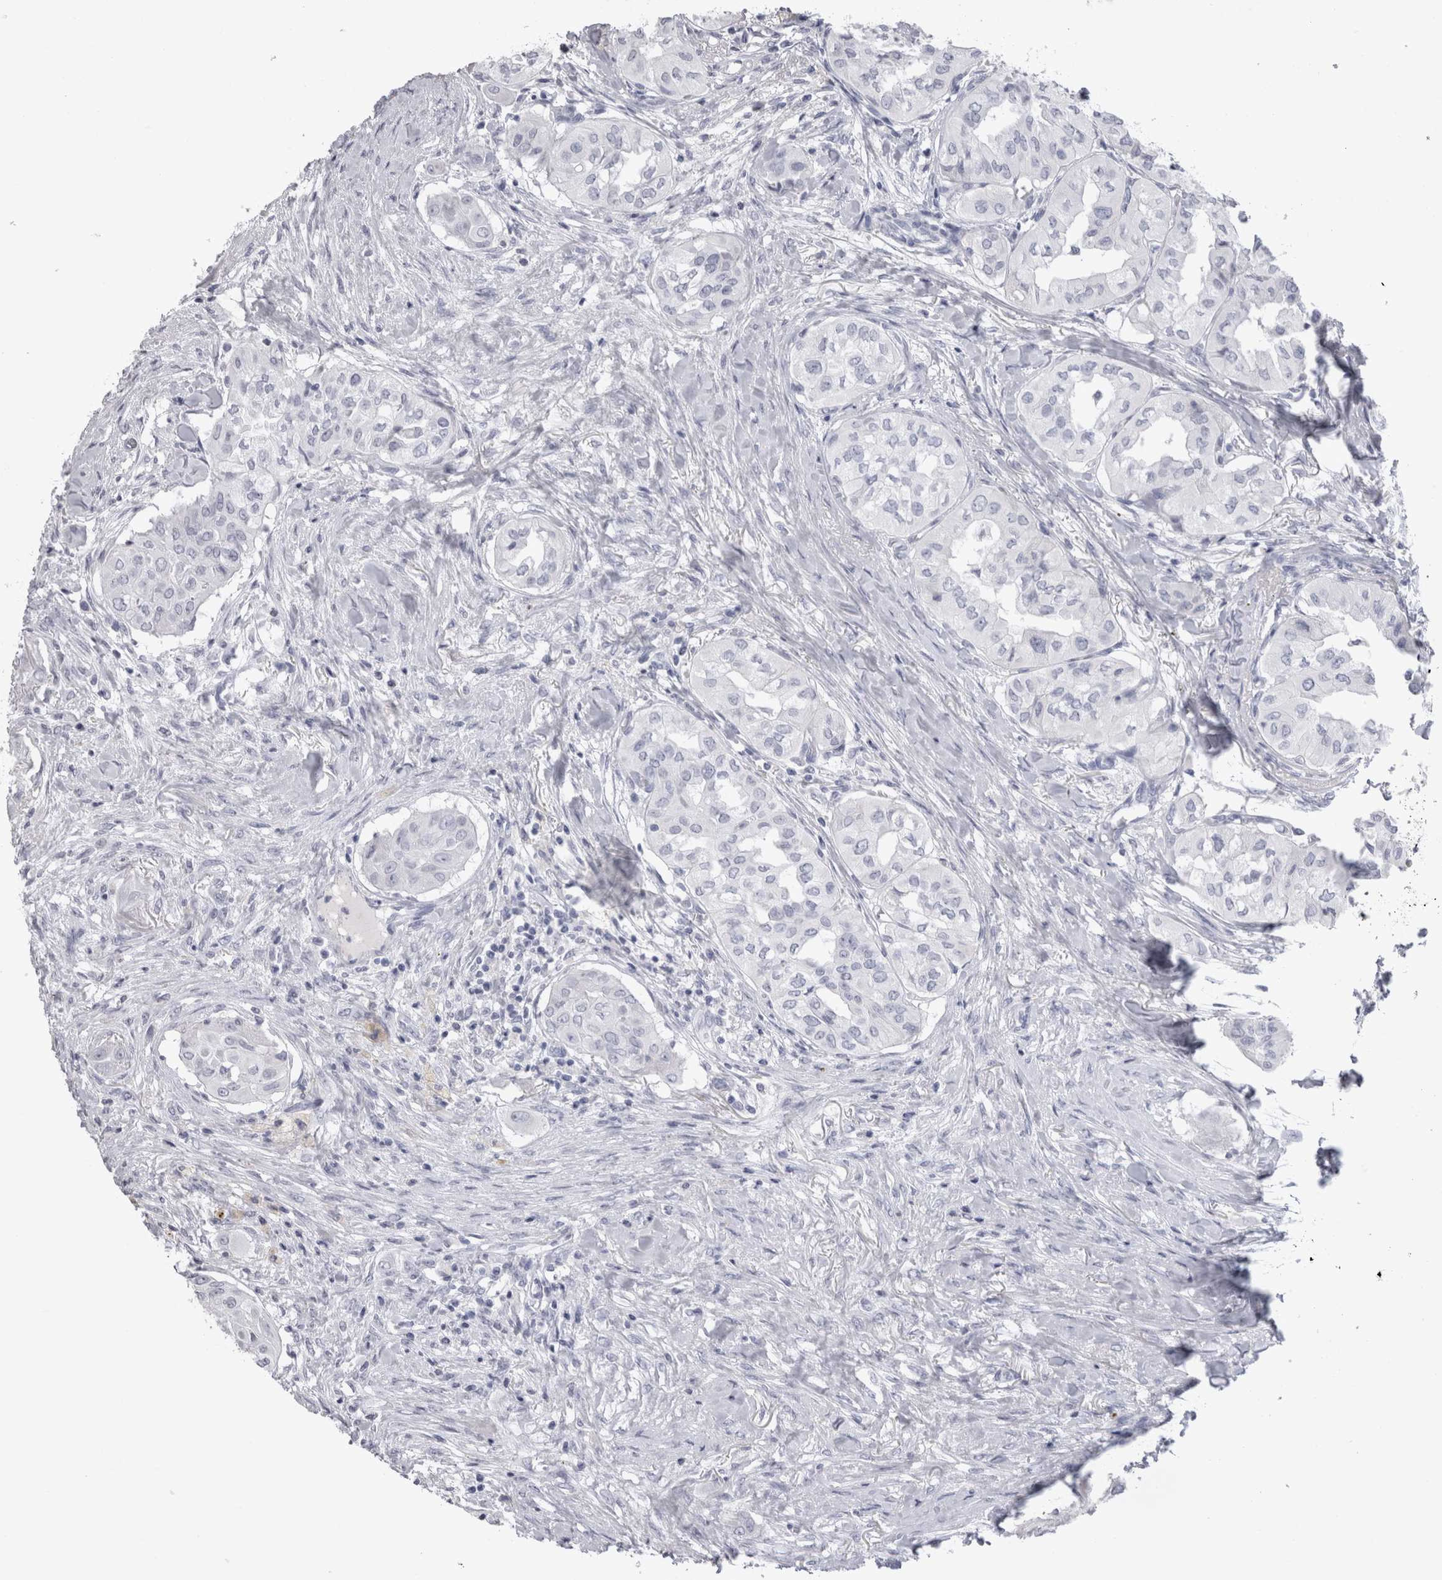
{"staining": {"intensity": "negative", "quantity": "none", "location": "none"}, "tissue": "thyroid cancer", "cell_type": "Tumor cells", "image_type": "cancer", "snomed": [{"axis": "morphology", "description": "Papillary adenocarcinoma, NOS"}, {"axis": "topography", "description": "Thyroid gland"}], "caption": "This is a histopathology image of immunohistochemistry (IHC) staining of thyroid cancer, which shows no staining in tumor cells. The staining was performed using DAB to visualize the protein expression in brown, while the nuclei were stained in blue with hematoxylin (Magnification: 20x).", "gene": "ADAM2", "patient": {"sex": "female", "age": 59}}